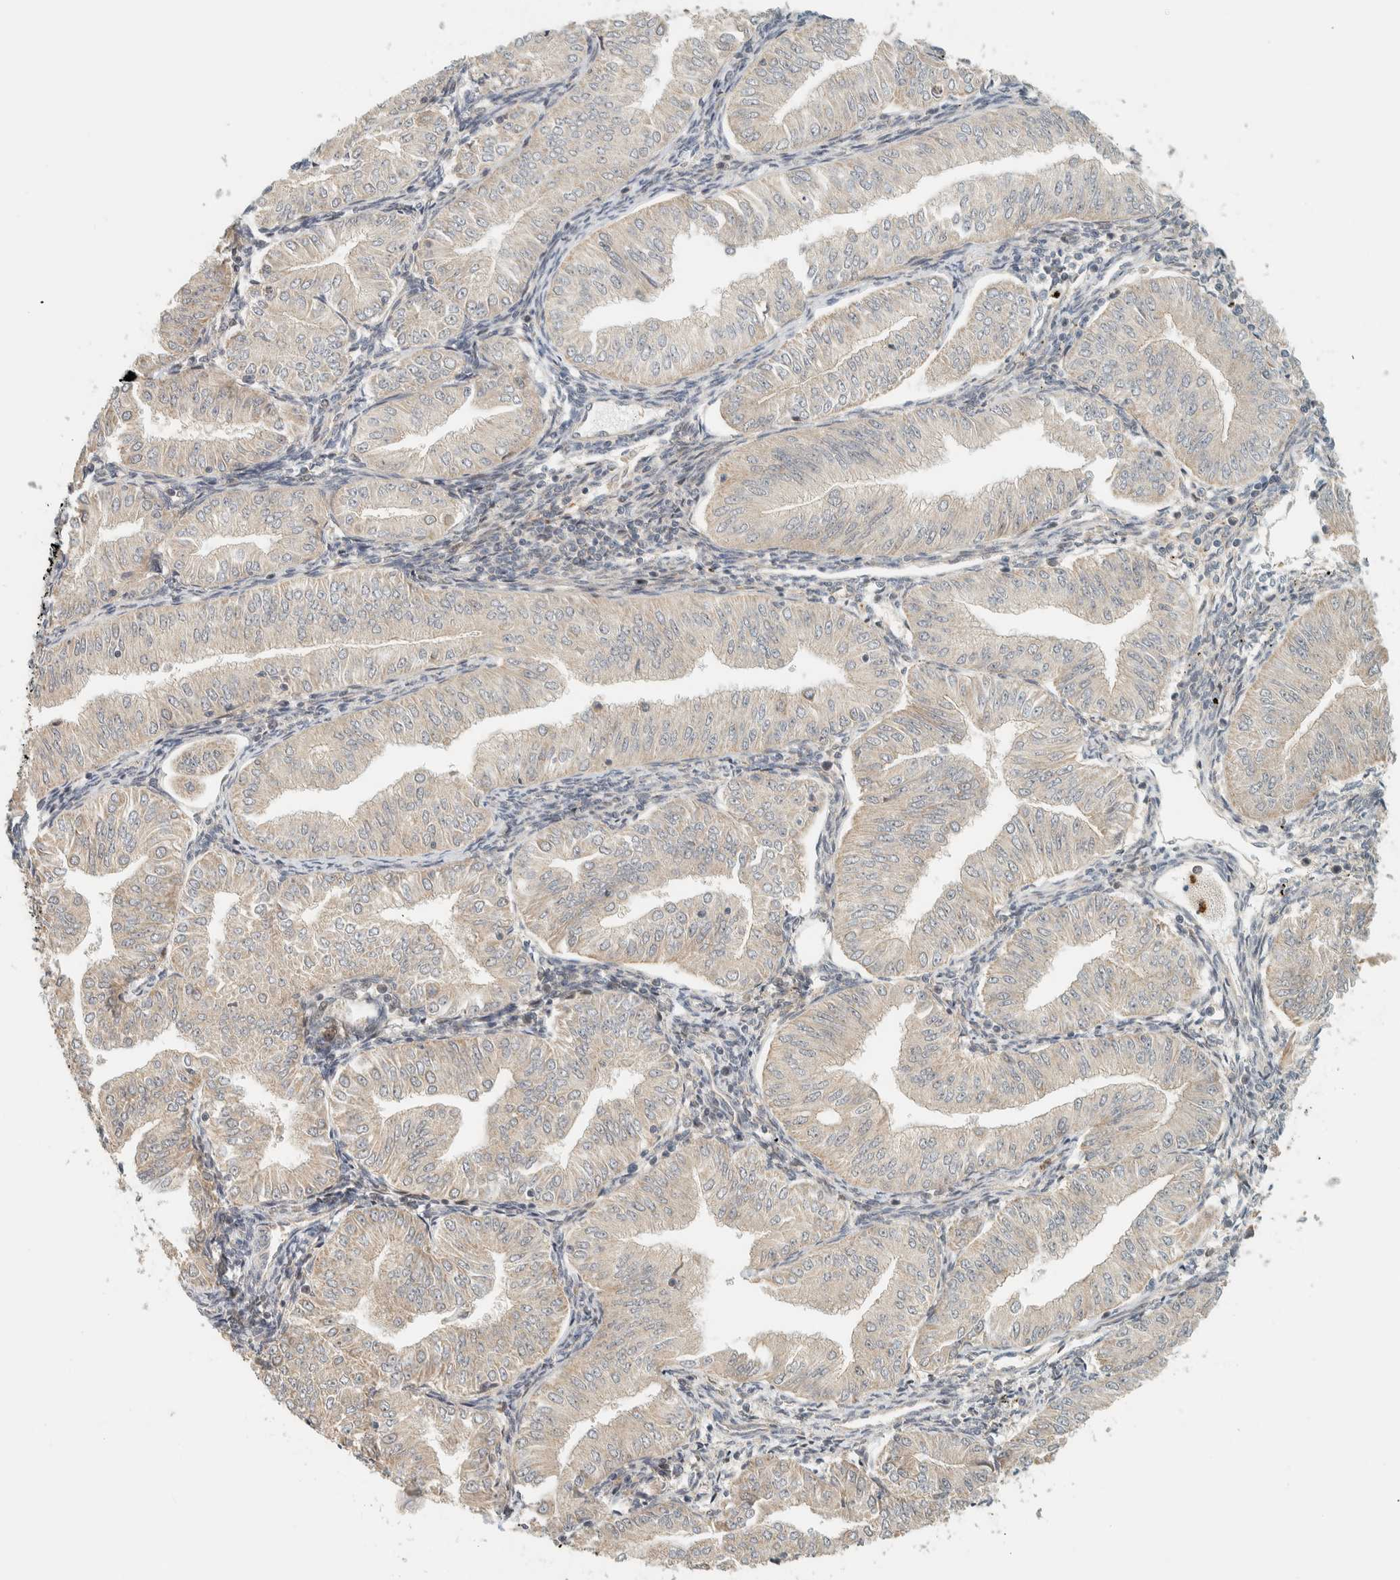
{"staining": {"intensity": "weak", "quantity": "<25%", "location": "cytoplasmic/membranous"}, "tissue": "endometrial cancer", "cell_type": "Tumor cells", "image_type": "cancer", "snomed": [{"axis": "morphology", "description": "Normal tissue, NOS"}, {"axis": "morphology", "description": "Adenocarcinoma, NOS"}, {"axis": "topography", "description": "Endometrium"}], "caption": "Adenocarcinoma (endometrial) was stained to show a protein in brown. There is no significant staining in tumor cells.", "gene": "CCDC171", "patient": {"sex": "female", "age": 53}}